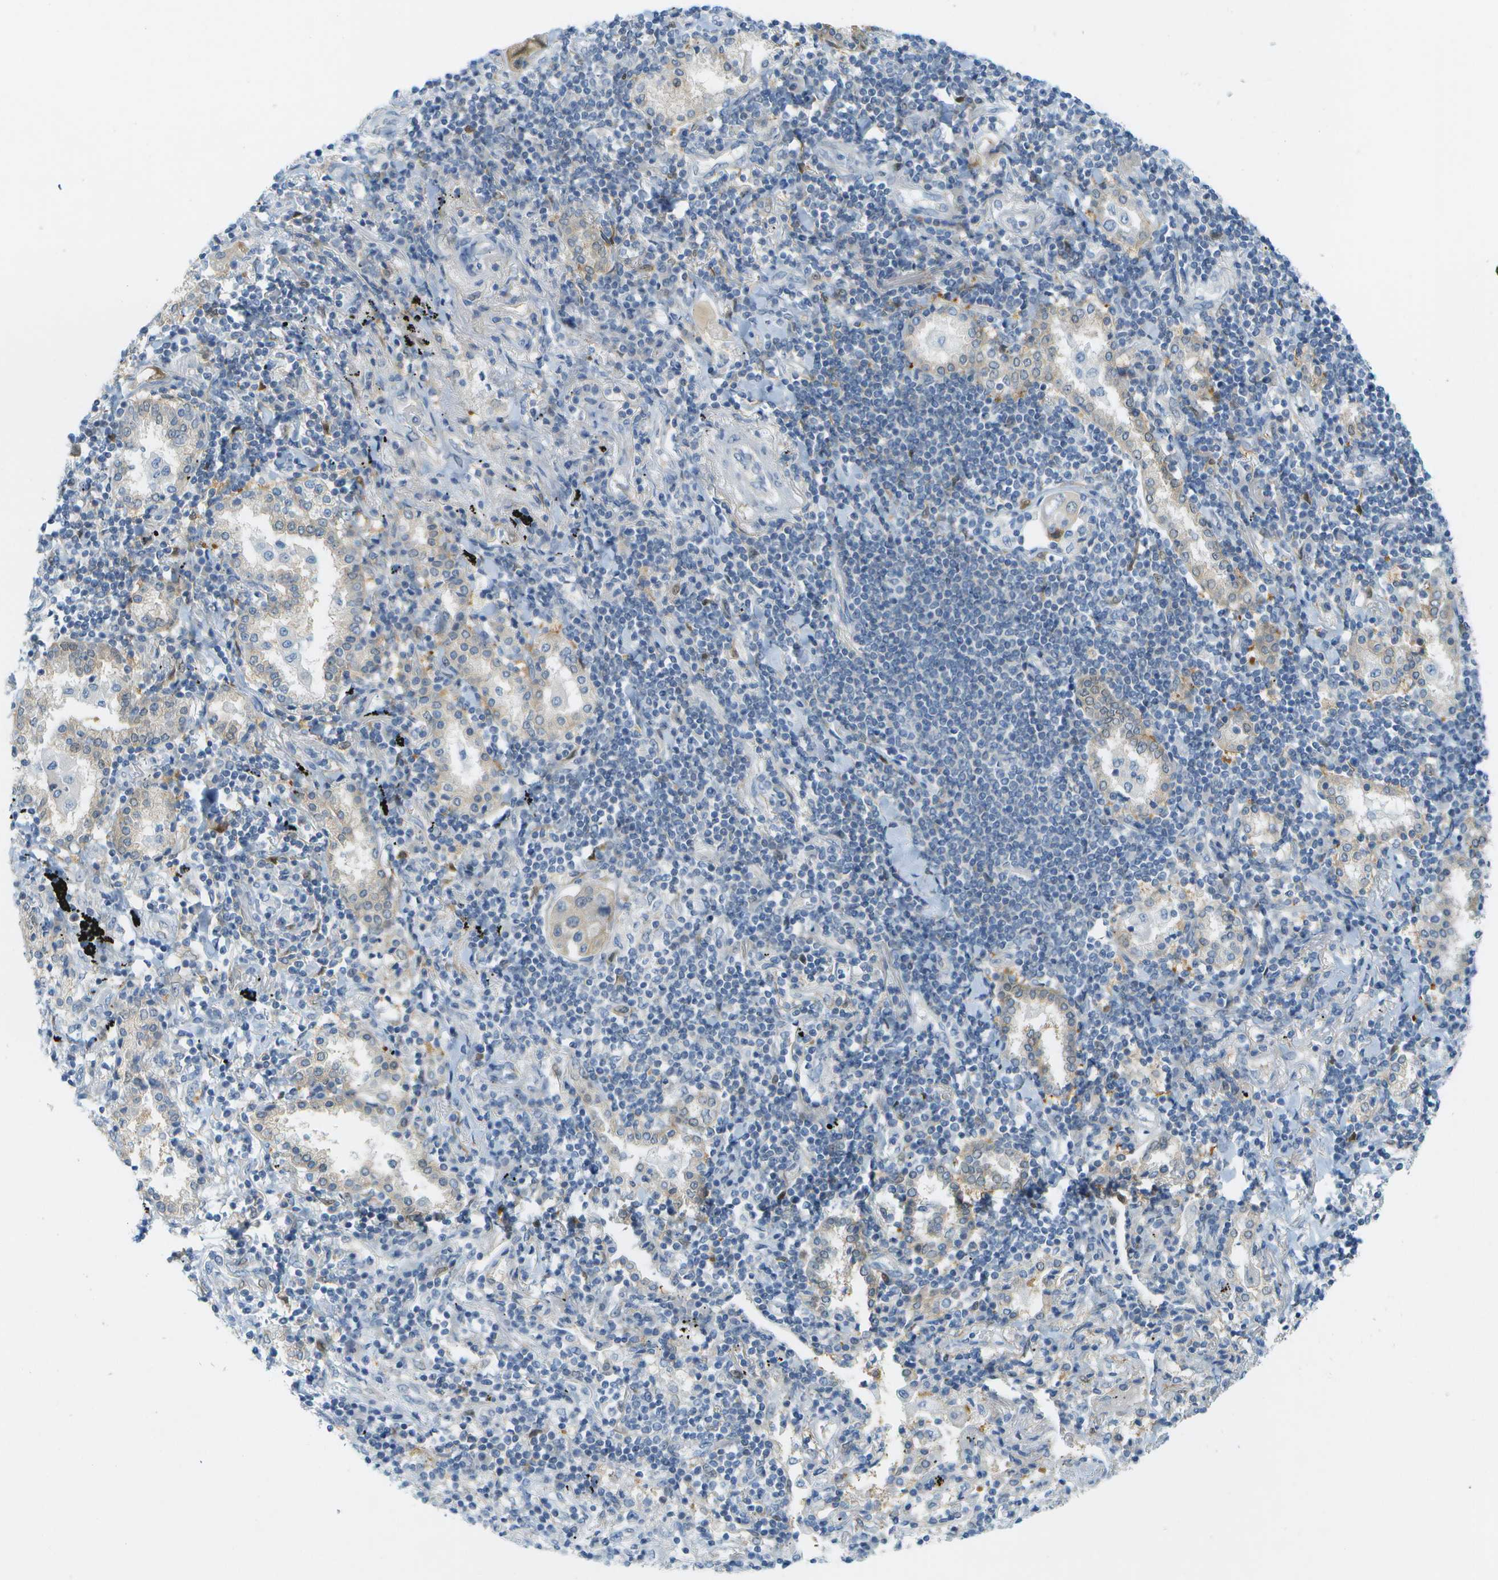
{"staining": {"intensity": "negative", "quantity": "none", "location": "none"}, "tissue": "lung cancer", "cell_type": "Tumor cells", "image_type": "cancer", "snomed": [{"axis": "morphology", "description": "Adenocarcinoma, NOS"}, {"axis": "topography", "description": "Lung"}], "caption": "A high-resolution micrograph shows IHC staining of lung adenocarcinoma, which exhibits no significant positivity in tumor cells.", "gene": "CUL9", "patient": {"sex": "female", "age": 65}}